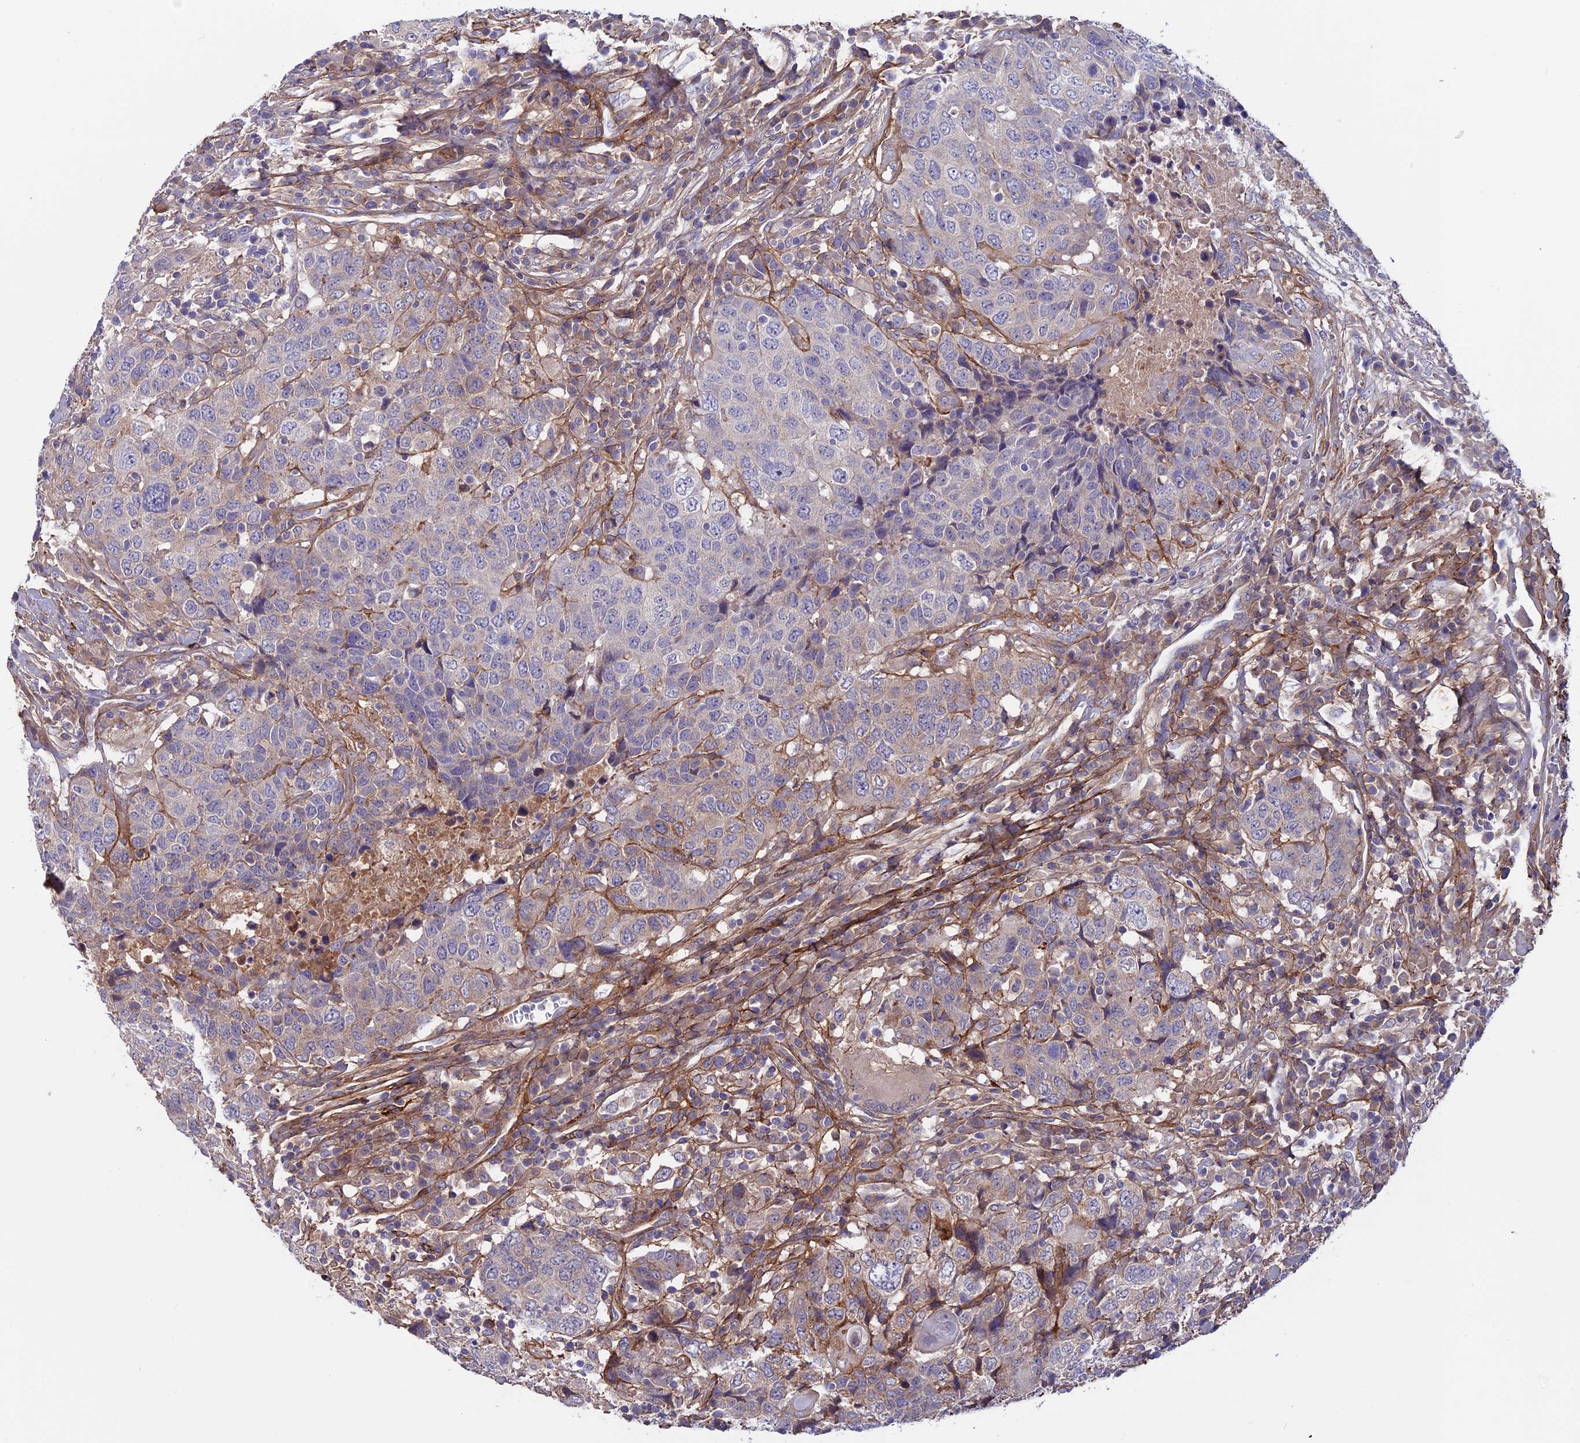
{"staining": {"intensity": "negative", "quantity": "none", "location": "none"}, "tissue": "head and neck cancer", "cell_type": "Tumor cells", "image_type": "cancer", "snomed": [{"axis": "morphology", "description": "Squamous cell carcinoma, NOS"}, {"axis": "topography", "description": "Head-Neck"}], "caption": "The photomicrograph displays no staining of tumor cells in head and neck squamous cell carcinoma. The staining was performed using DAB to visualize the protein expression in brown, while the nuclei were stained in blue with hematoxylin (Magnification: 20x).", "gene": "COL4A3", "patient": {"sex": "male", "age": 66}}